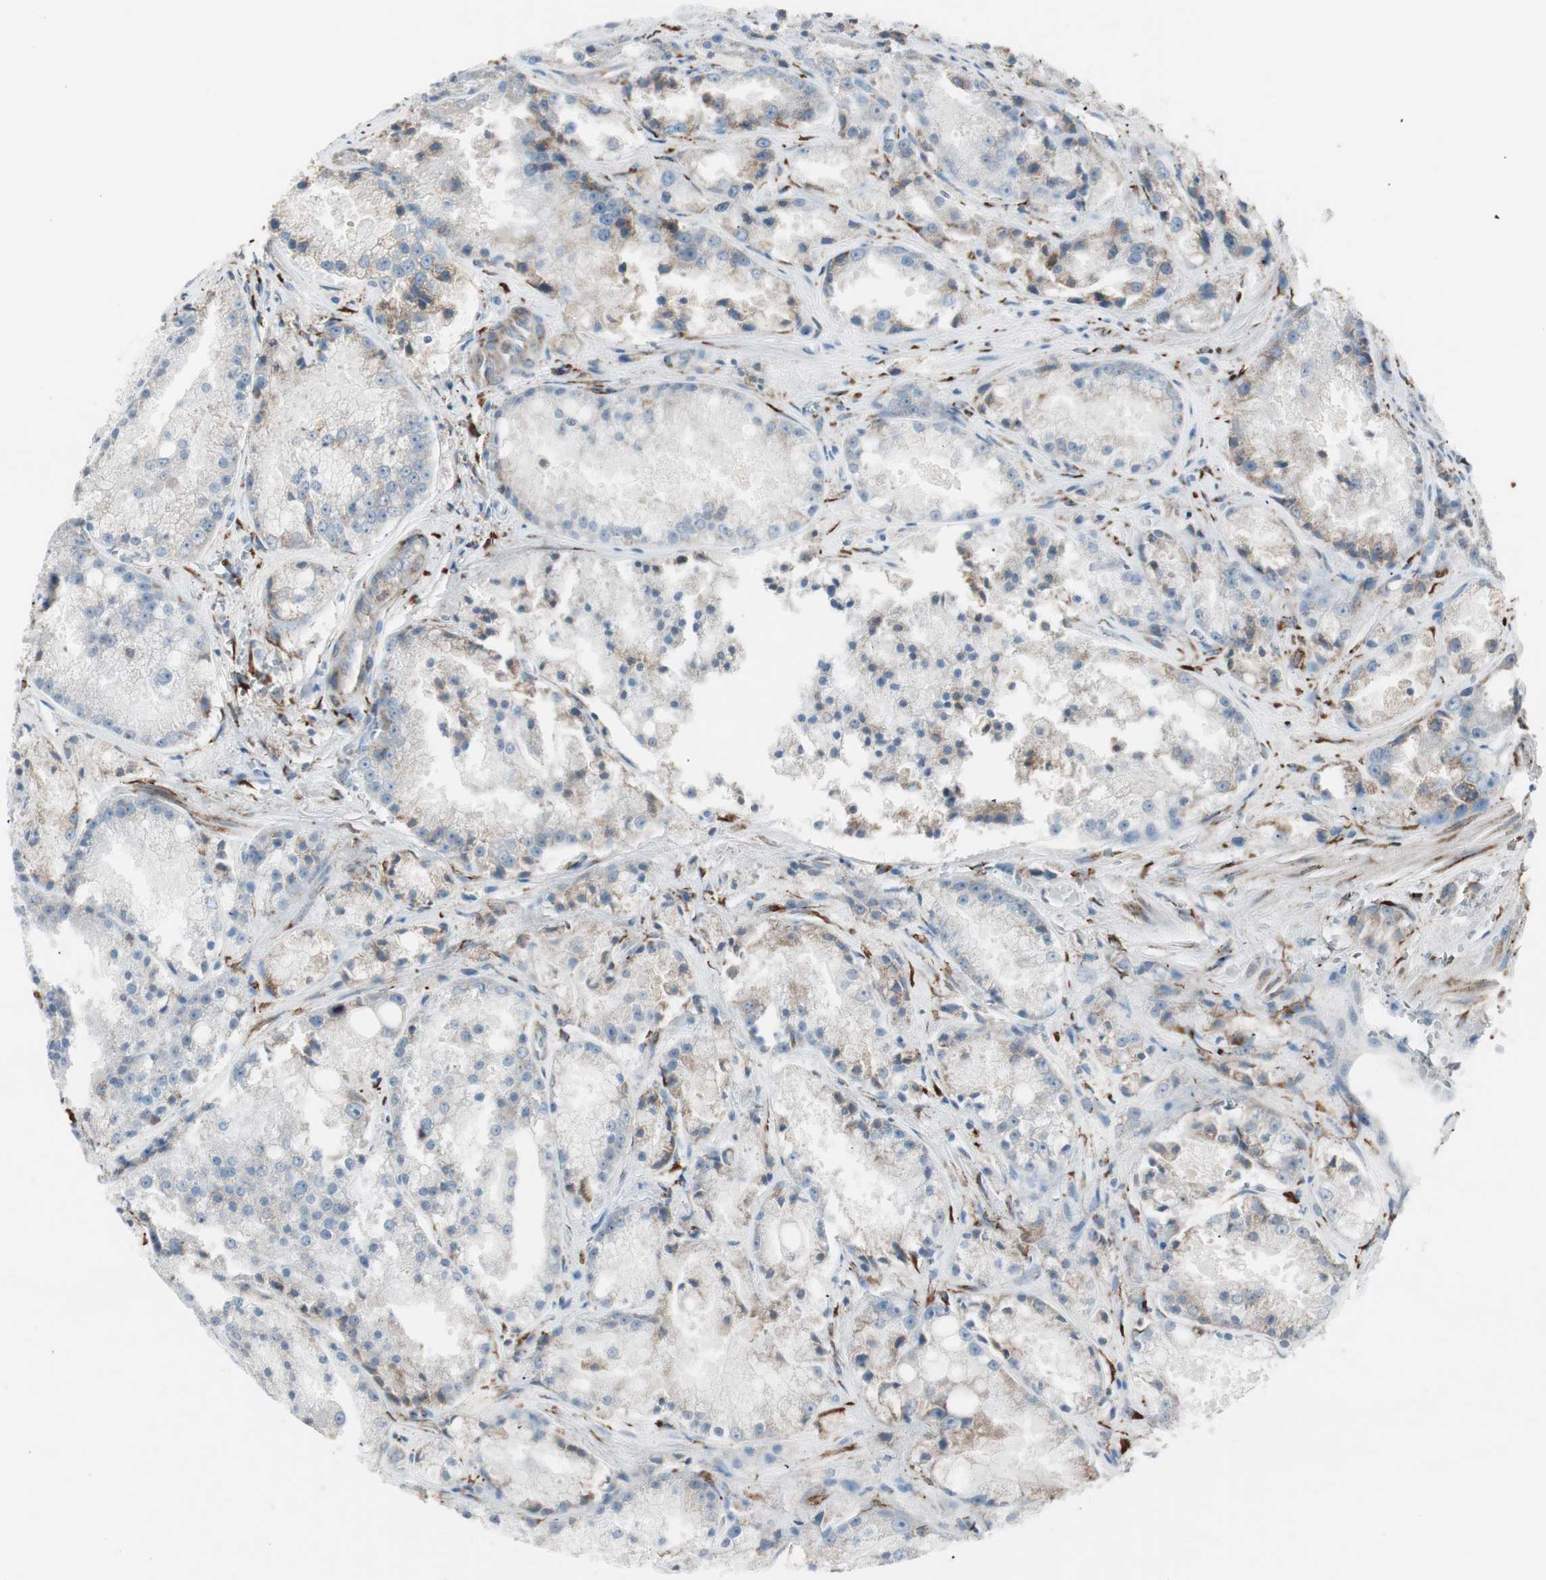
{"staining": {"intensity": "moderate", "quantity": "25%-75%", "location": "cytoplasmic/membranous"}, "tissue": "prostate cancer", "cell_type": "Tumor cells", "image_type": "cancer", "snomed": [{"axis": "morphology", "description": "Adenocarcinoma, Low grade"}, {"axis": "topography", "description": "Prostate"}], "caption": "Immunohistochemistry (IHC) histopathology image of human adenocarcinoma (low-grade) (prostate) stained for a protein (brown), which demonstrates medium levels of moderate cytoplasmic/membranous positivity in about 25%-75% of tumor cells.", "gene": "P4HTM", "patient": {"sex": "male", "age": 64}}